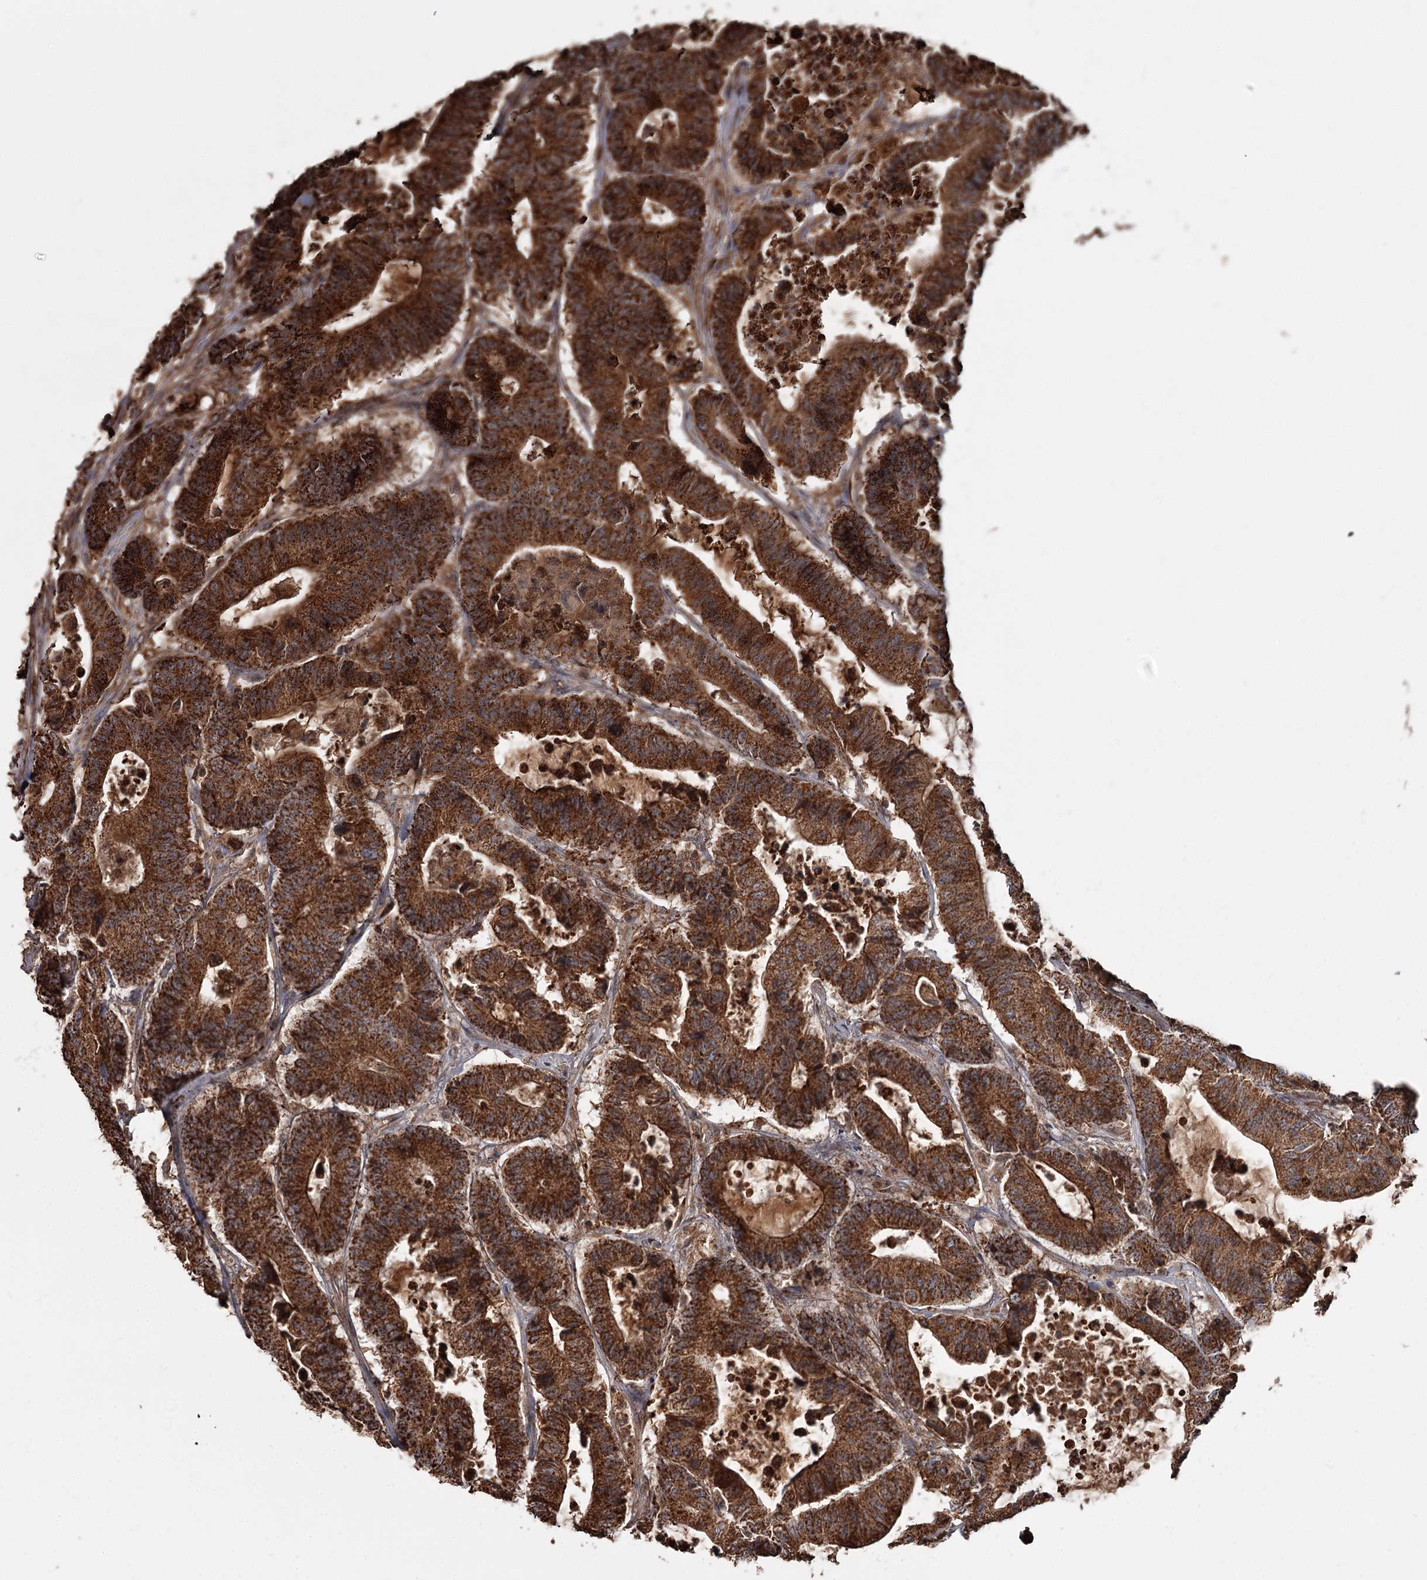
{"staining": {"intensity": "strong", "quantity": ">75%", "location": "cytoplasmic/membranous"}, "tissue": "colorectal cancer", "cell_type": "Tumor cells", "image_type": "cancer", "snomed": [{"axis": "morphology", "description": "Adenocarcinoma, NOS"}, {"axis": "topography", "description": "Colon"}], "caption": "Human colorectal adenocarcinoma stained with a protein marker shows strong staining in tumor cells.", "gene": "THAP9", "patient": {"sex": "female", "age": 84}}